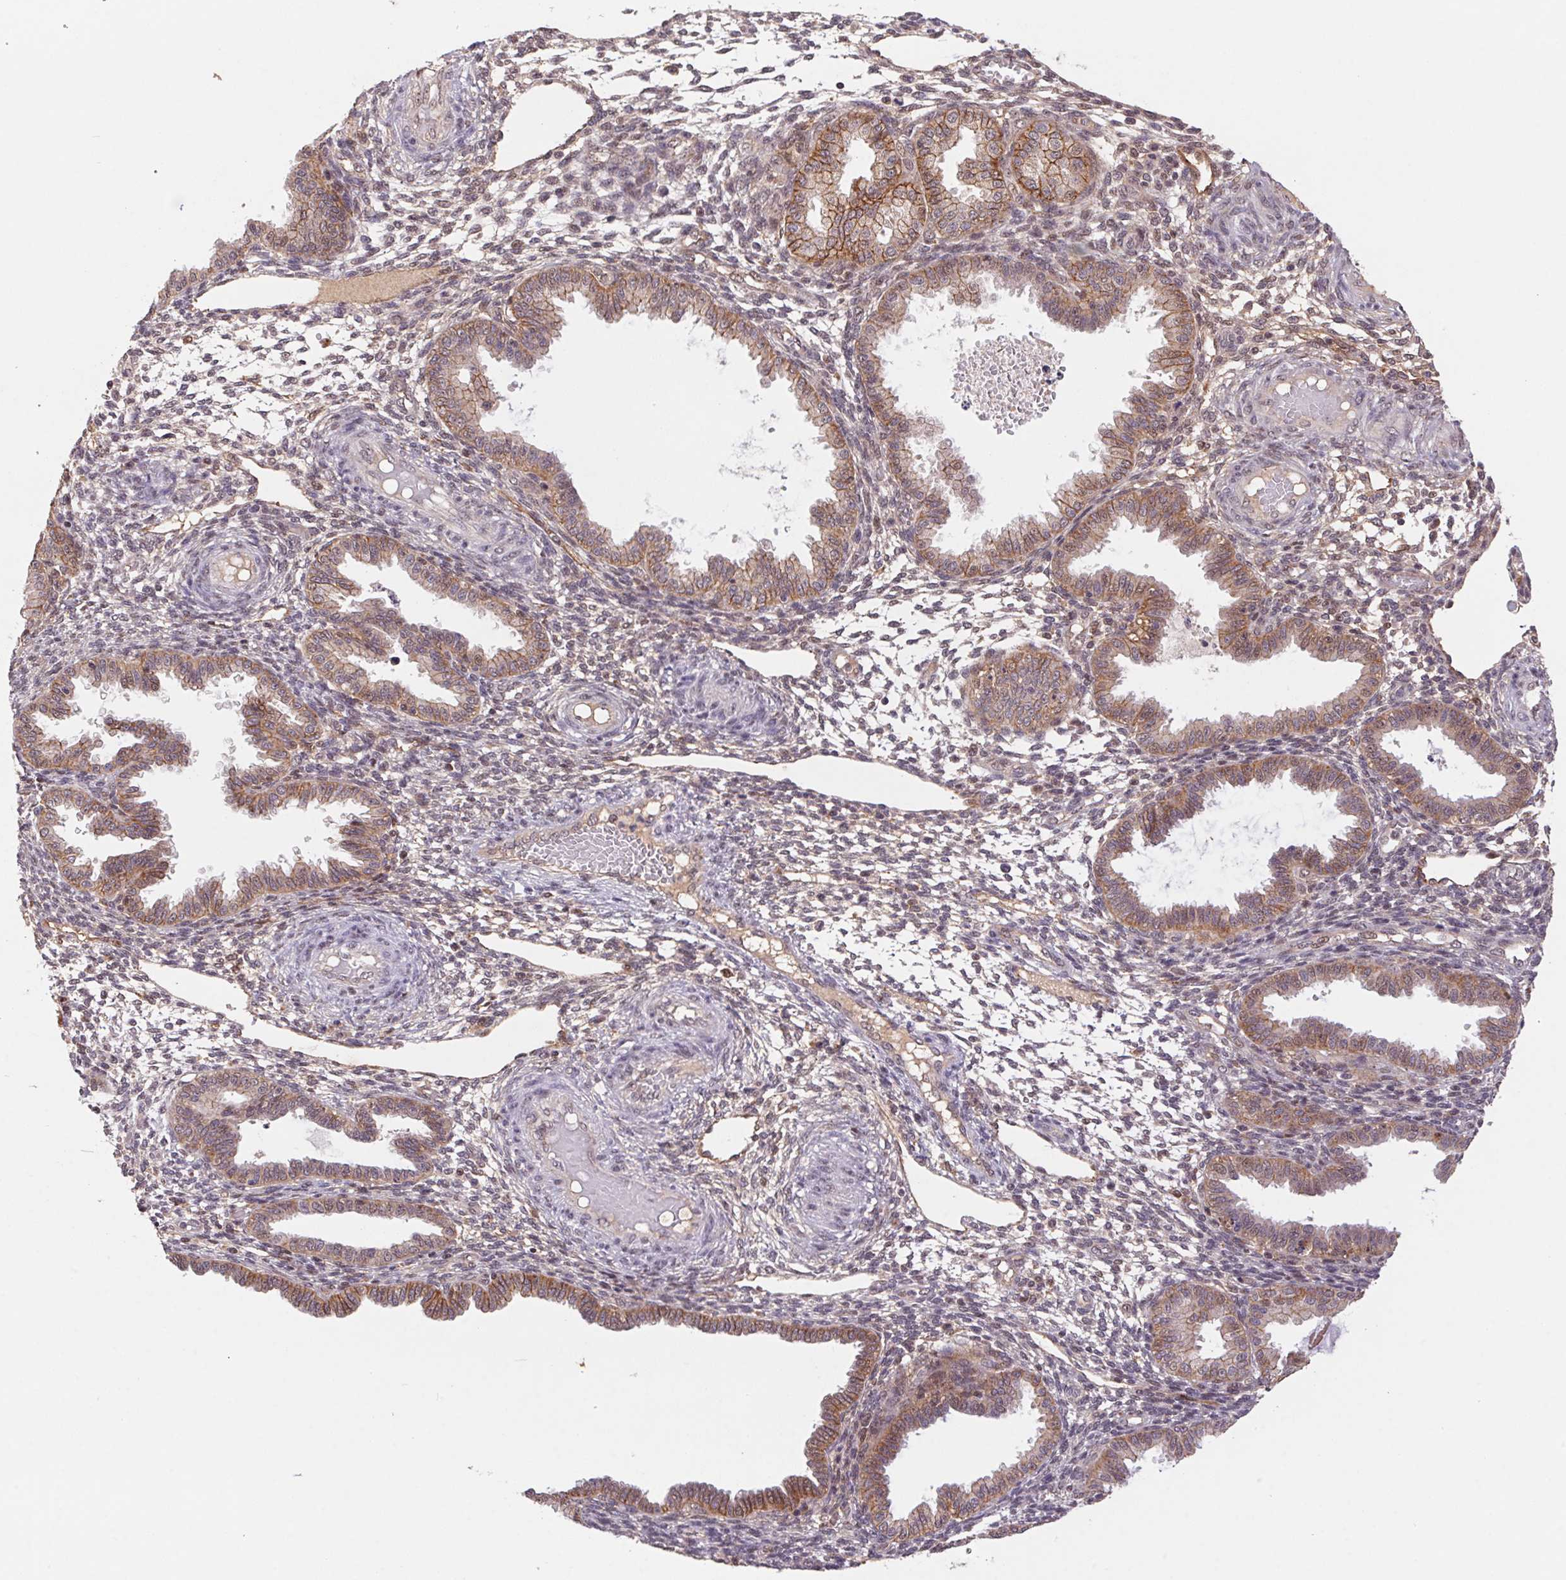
{"staining": {"intensity": "weak", "quantity": "<25%", "location": "nuclear"}, "tissue": "endometrium", "cell_type": "Cells in endometrial stroma", "image_type": "normal", "snomed": [{"axis": "morphology", "description": "Normal tissue, NOS"}, {"axis": "topography", "description": "Endometrium"}], "caption": "Immunohistochemical staining of normal human endometrium demonstrates no significant staining in cells in endometrial stroma.", "gene": "SLC52A2", "patient": {"sex": "female", "age": 33}}